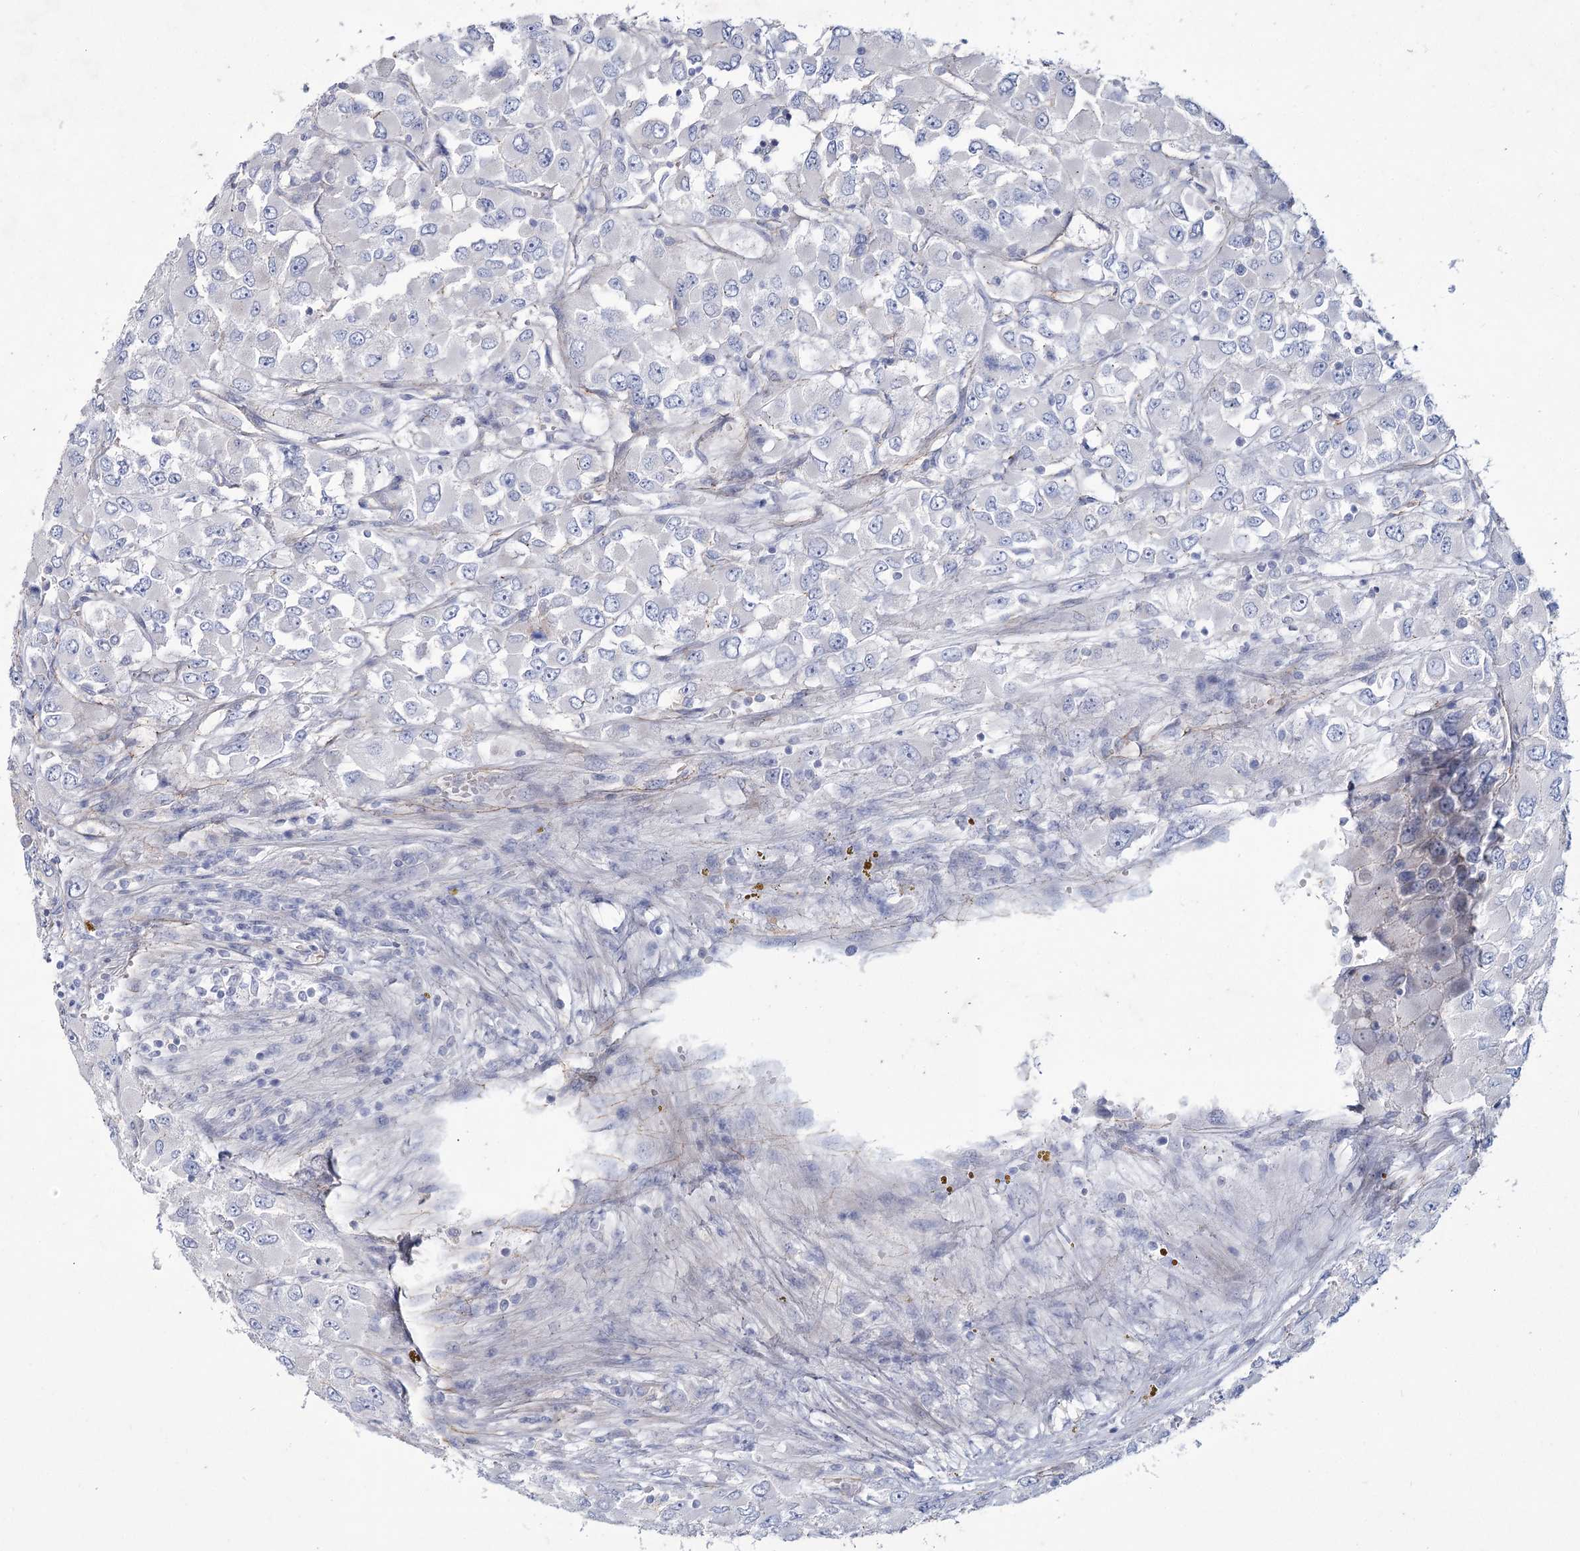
{"staining": {"intensity": "negative", "quantity": "none", "location": "none"}, "tissue": "renal cancer", "cell_type": "Tumor cells", "image_type": "cancer", "snomed": [{"axis": "morphology", "description": "Adenocarcinoma, NOS"}, {"axis": "topography", "description": "Kidney"}], "caption": "Renal cancer stained for a protein using IHC demonstrates no expression tumor cells.", "gene": "LDLRAD3", "patient": {"sex": "female", "age": 52}}